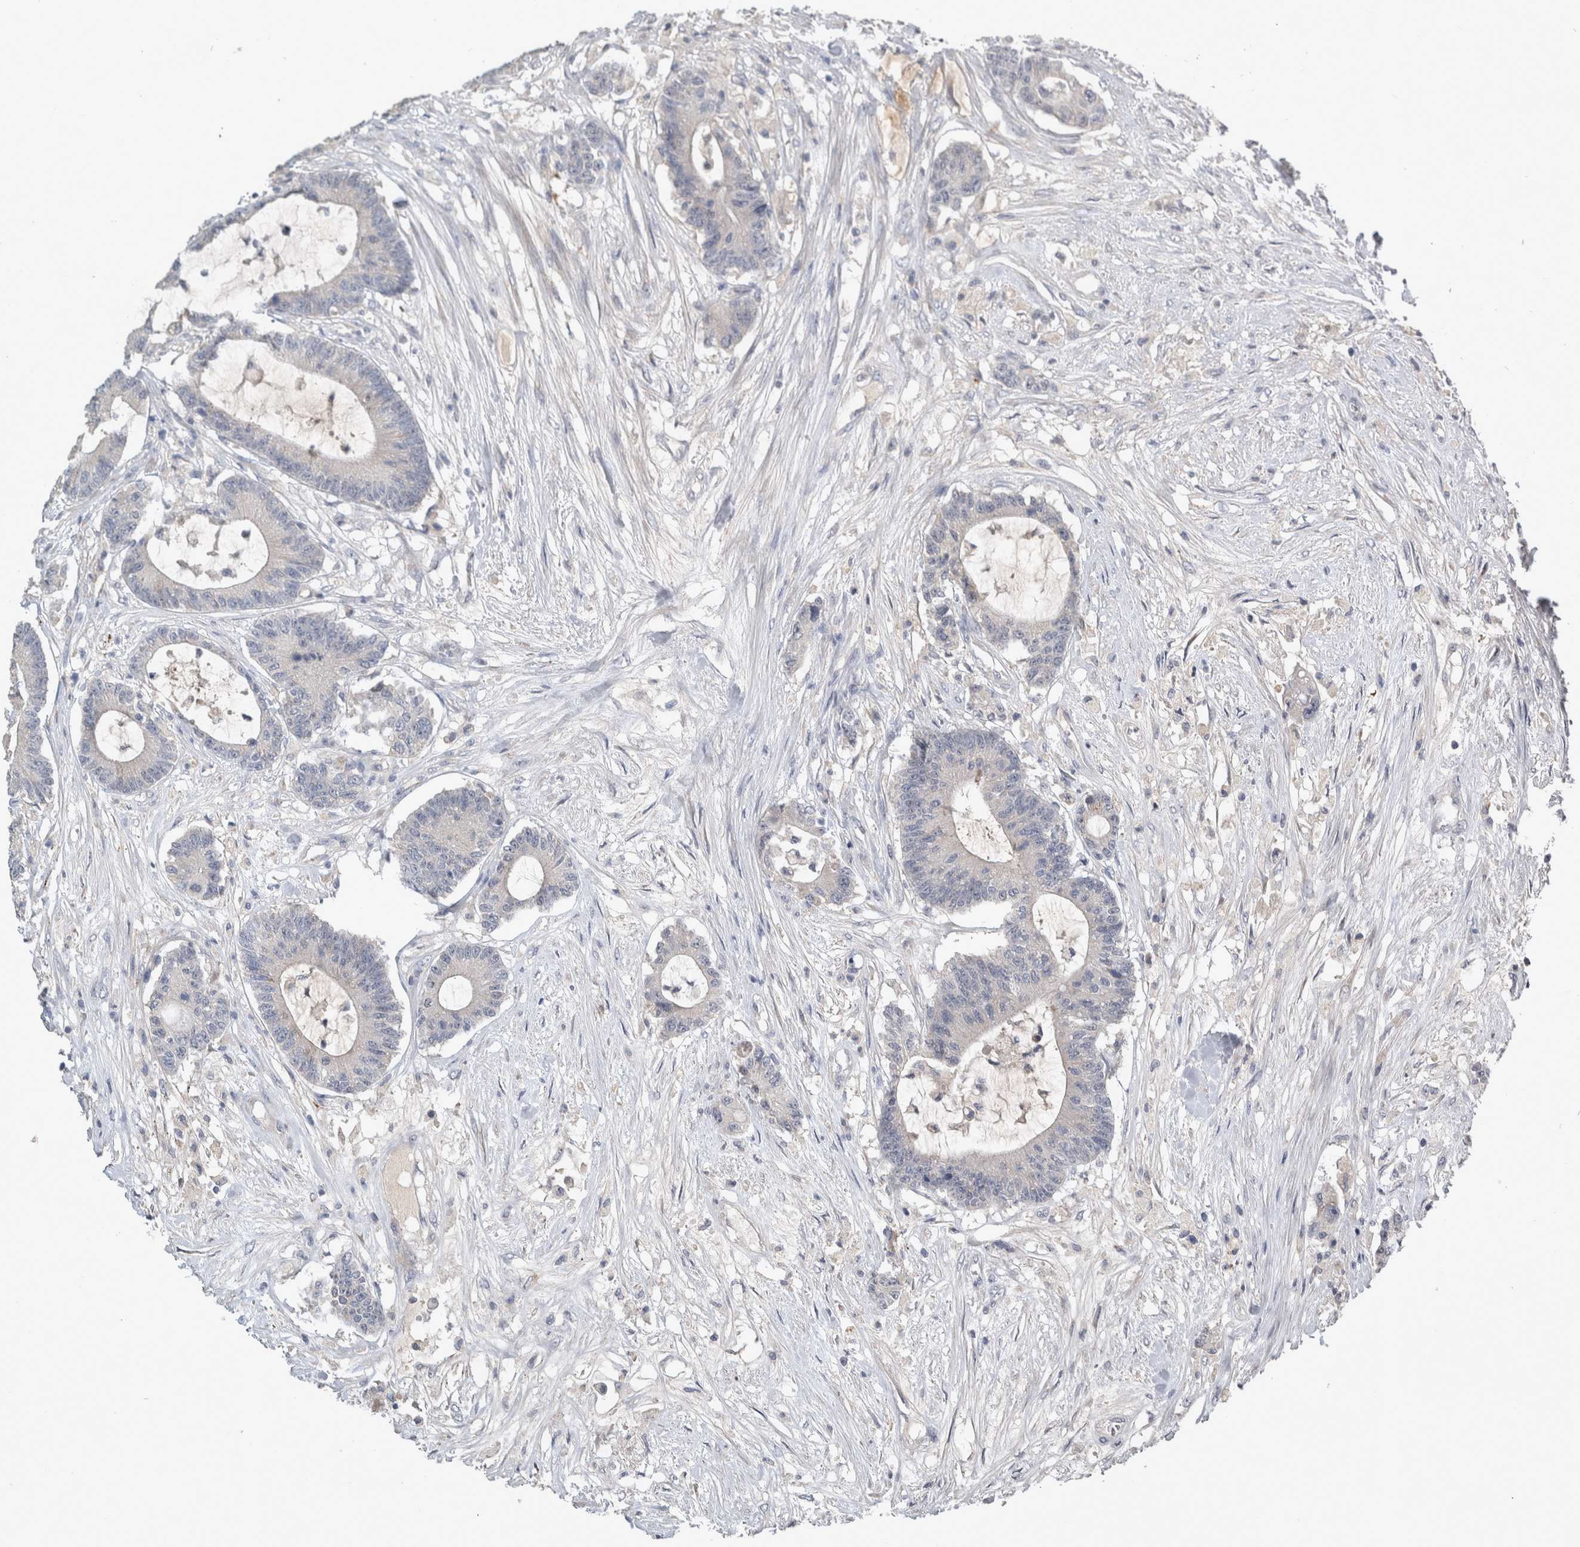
{"staining": {"intensity": "negative", "quantity": "none", "location": "none"}, "tissue": "colorectal cancer", "cell_type": "Tumor cells", "image_type": "cancer", "snomed": [{"axis": "morphology", "description": "Adenocarcinoma, NOS"}, {"axis": "topography", "description": "Colon"}], "caption": "An immunohistochemistry image of adenocarcinoma (colorectal) is shown. There is no staining in tumor cells of adenocarcinoma (colorectal). The staining was performed using DAB to visualize the protein expression in brown, while the nuclei were stained in blue with hematoxylin (Magnification: 20x).", "gene": "SLC22A11", "patient": {"sex": "female", "age": 84}}